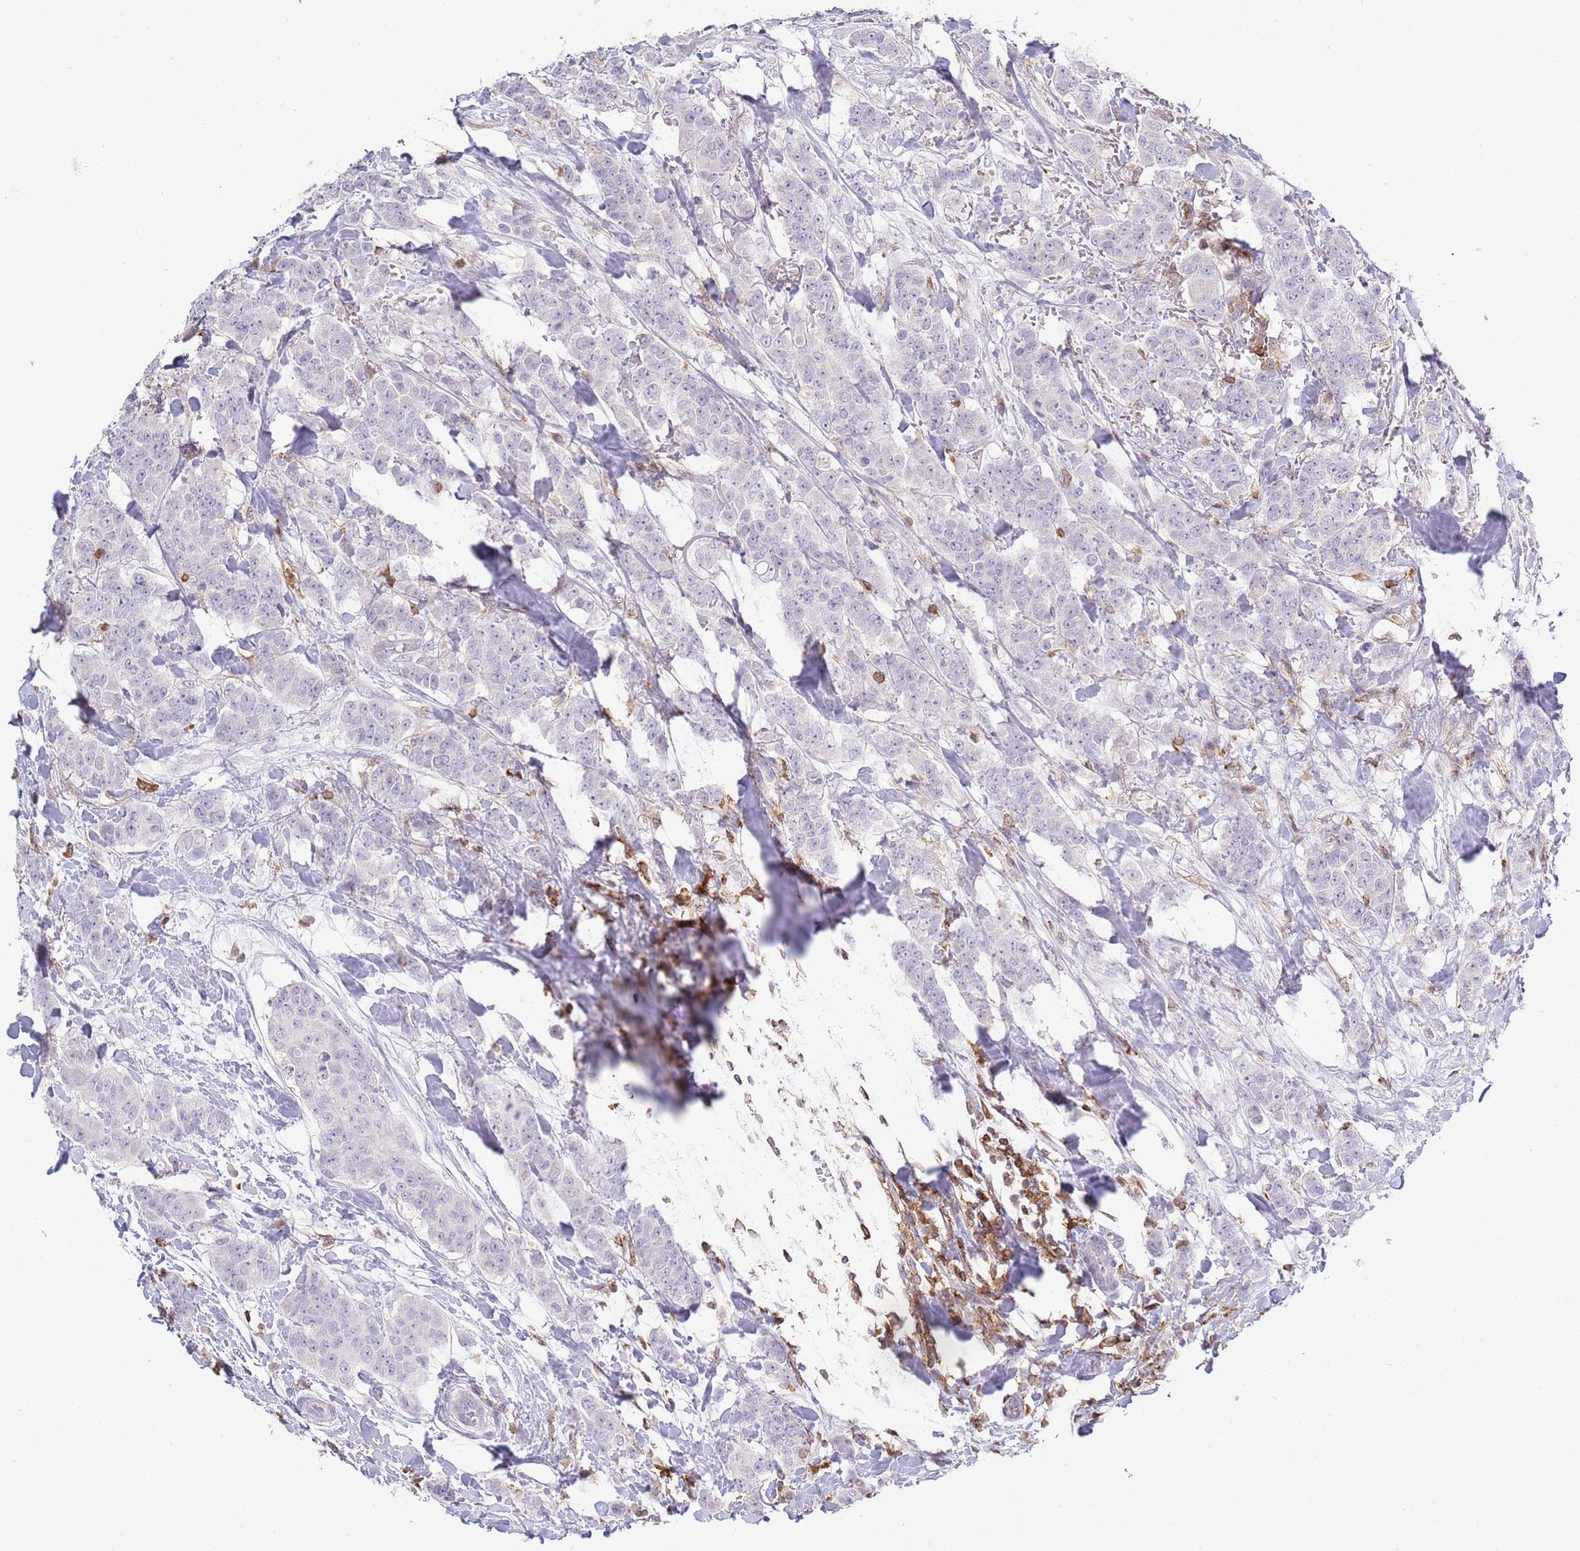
{"staining": {"intensity": "negative", "quantity": "none", "location": "none"}, "tissue": "breast cancer", "cell_type": "Tumor cells", "image_type": "cancer", "snomed": [{"axis": "morphology", "description": "Duct carcinoma"}, {"axis": "topography", "description": "Breast"}], "caption": "DAB immunohistochemical staining of human breast invasive ductal carcinoma reveals no significant positivity in tumor cells.", "gene": "LPXN", "patient": {"sex": "female", "age": 40}}